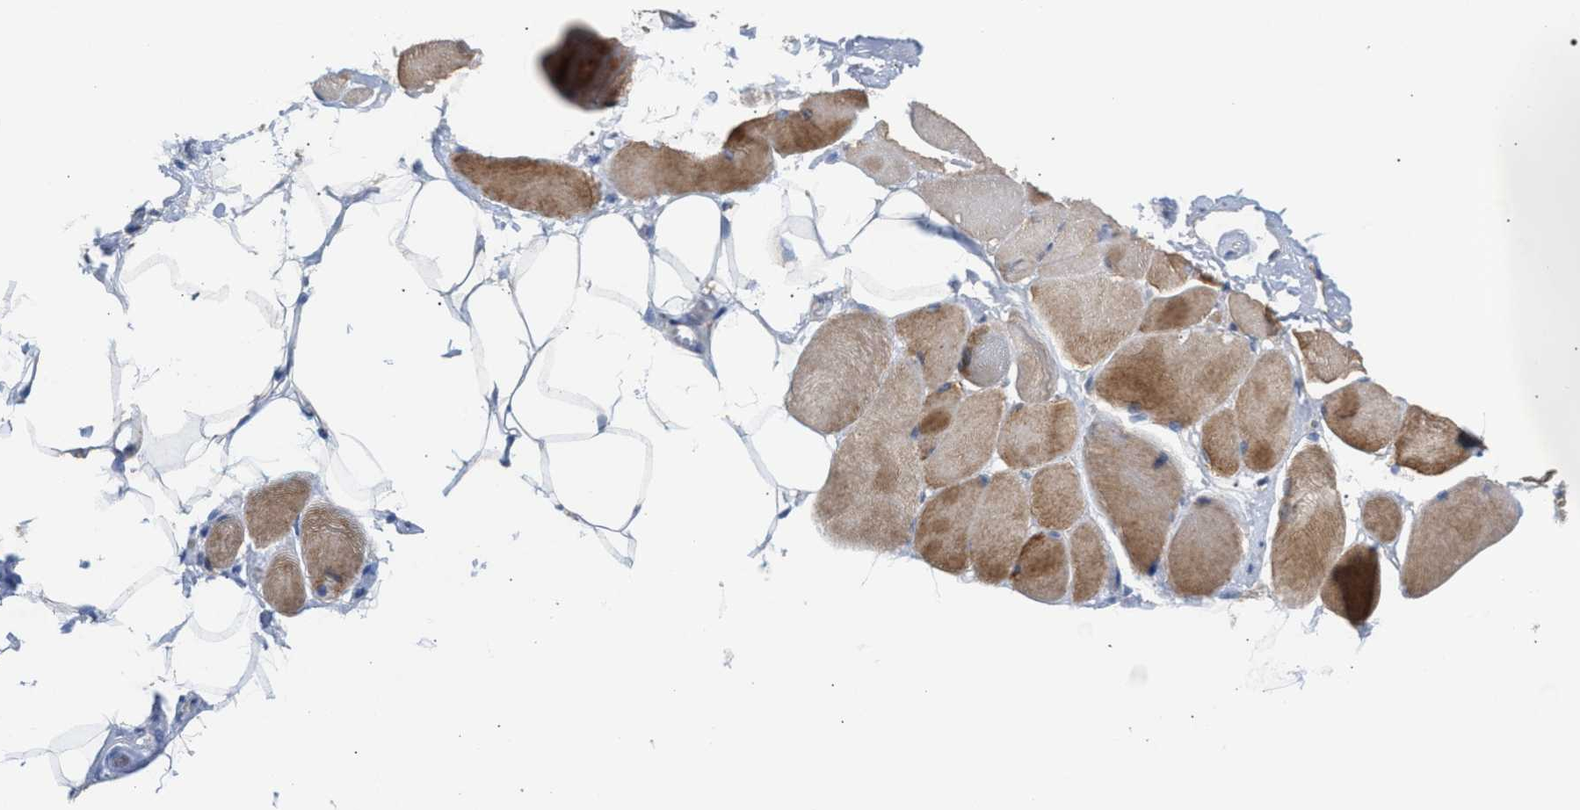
{"staining": {"intensity": "moderate", "quantity": ">75%", "location": "cytoplasmic/membranous"}, "tissue": "skeletal muscle", "cell_type": "Myocytes", "image_type": "normal", "snomed": [{"axis": "morphology", "description": "Normal tissue, NOS"}, {"axis": "topography", "description": "Skeletal muscle"}, {"axis": "topography", "description": "Peripheral nerve tissue"}], "caption": "Immunohistochemistry image of unremarkable skeletal muscle: skeletal muscle stained using IHC demonstrates medium levels of moderate protein expression localized specifically in the cytoplasmic/membranous of myocytes, appearing as a cytoplasmic/membranous brown color.", "gene": "TACO1", "patient": {"sex": "female", "age": 84}}